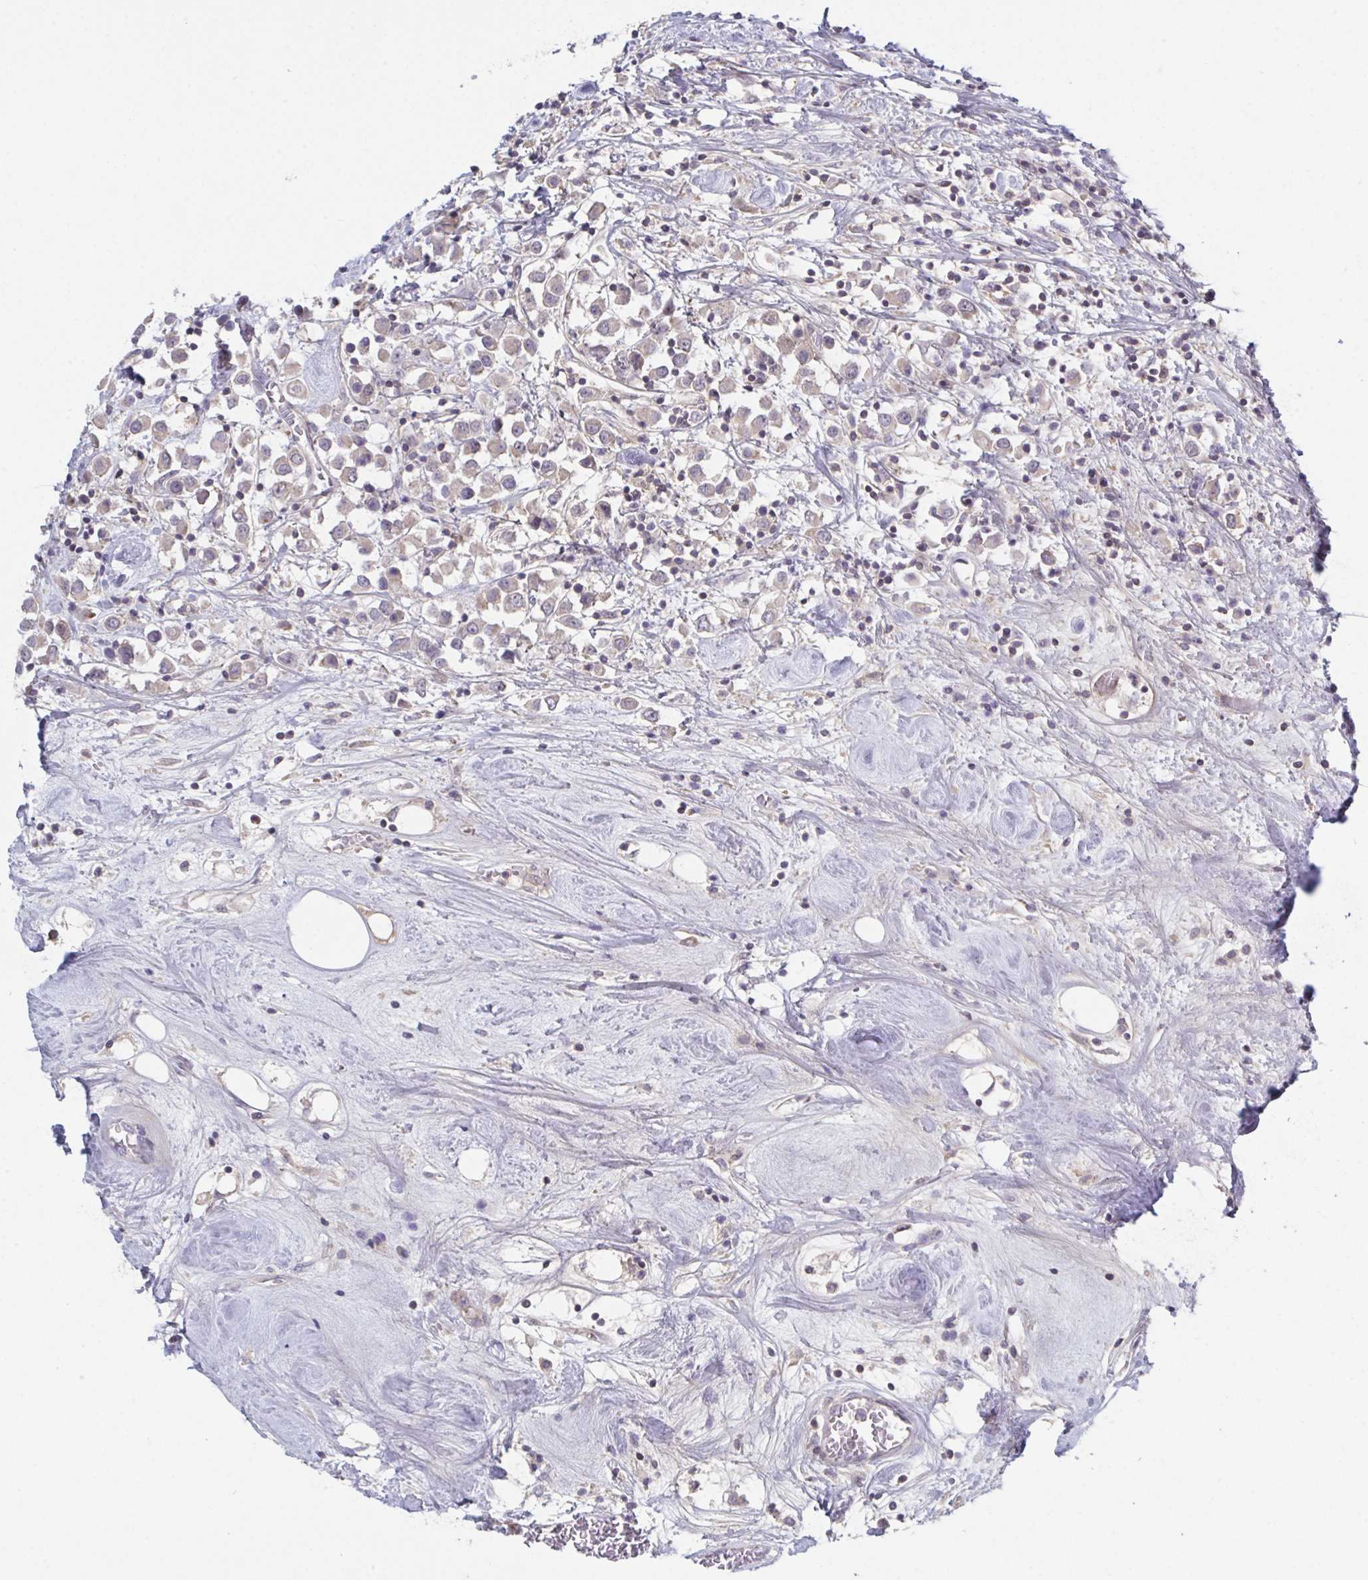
{"staining": {"intensity": "weak", "quantity": ">75%", "location": "cytoplasmic/membranous"}, "tissue": "breast cancer", "cell_type": "Tumor cells", "image_type": "cancer", "snomed": [{"axis": "morphology", "description": "Duct carcinoma"}, {"axis": "topography", "description": "Breast"}], "caption": "Intraductal carcinoma (breast) tissue reveals weak cytoplasmic/membranous positivity in approximately >75% of tumor cells Immunohistochemistry stains the protein in brown and the nuclei are stained blue.", "gene": "STK26", "patient": {"sex": "female", "age": 61}}